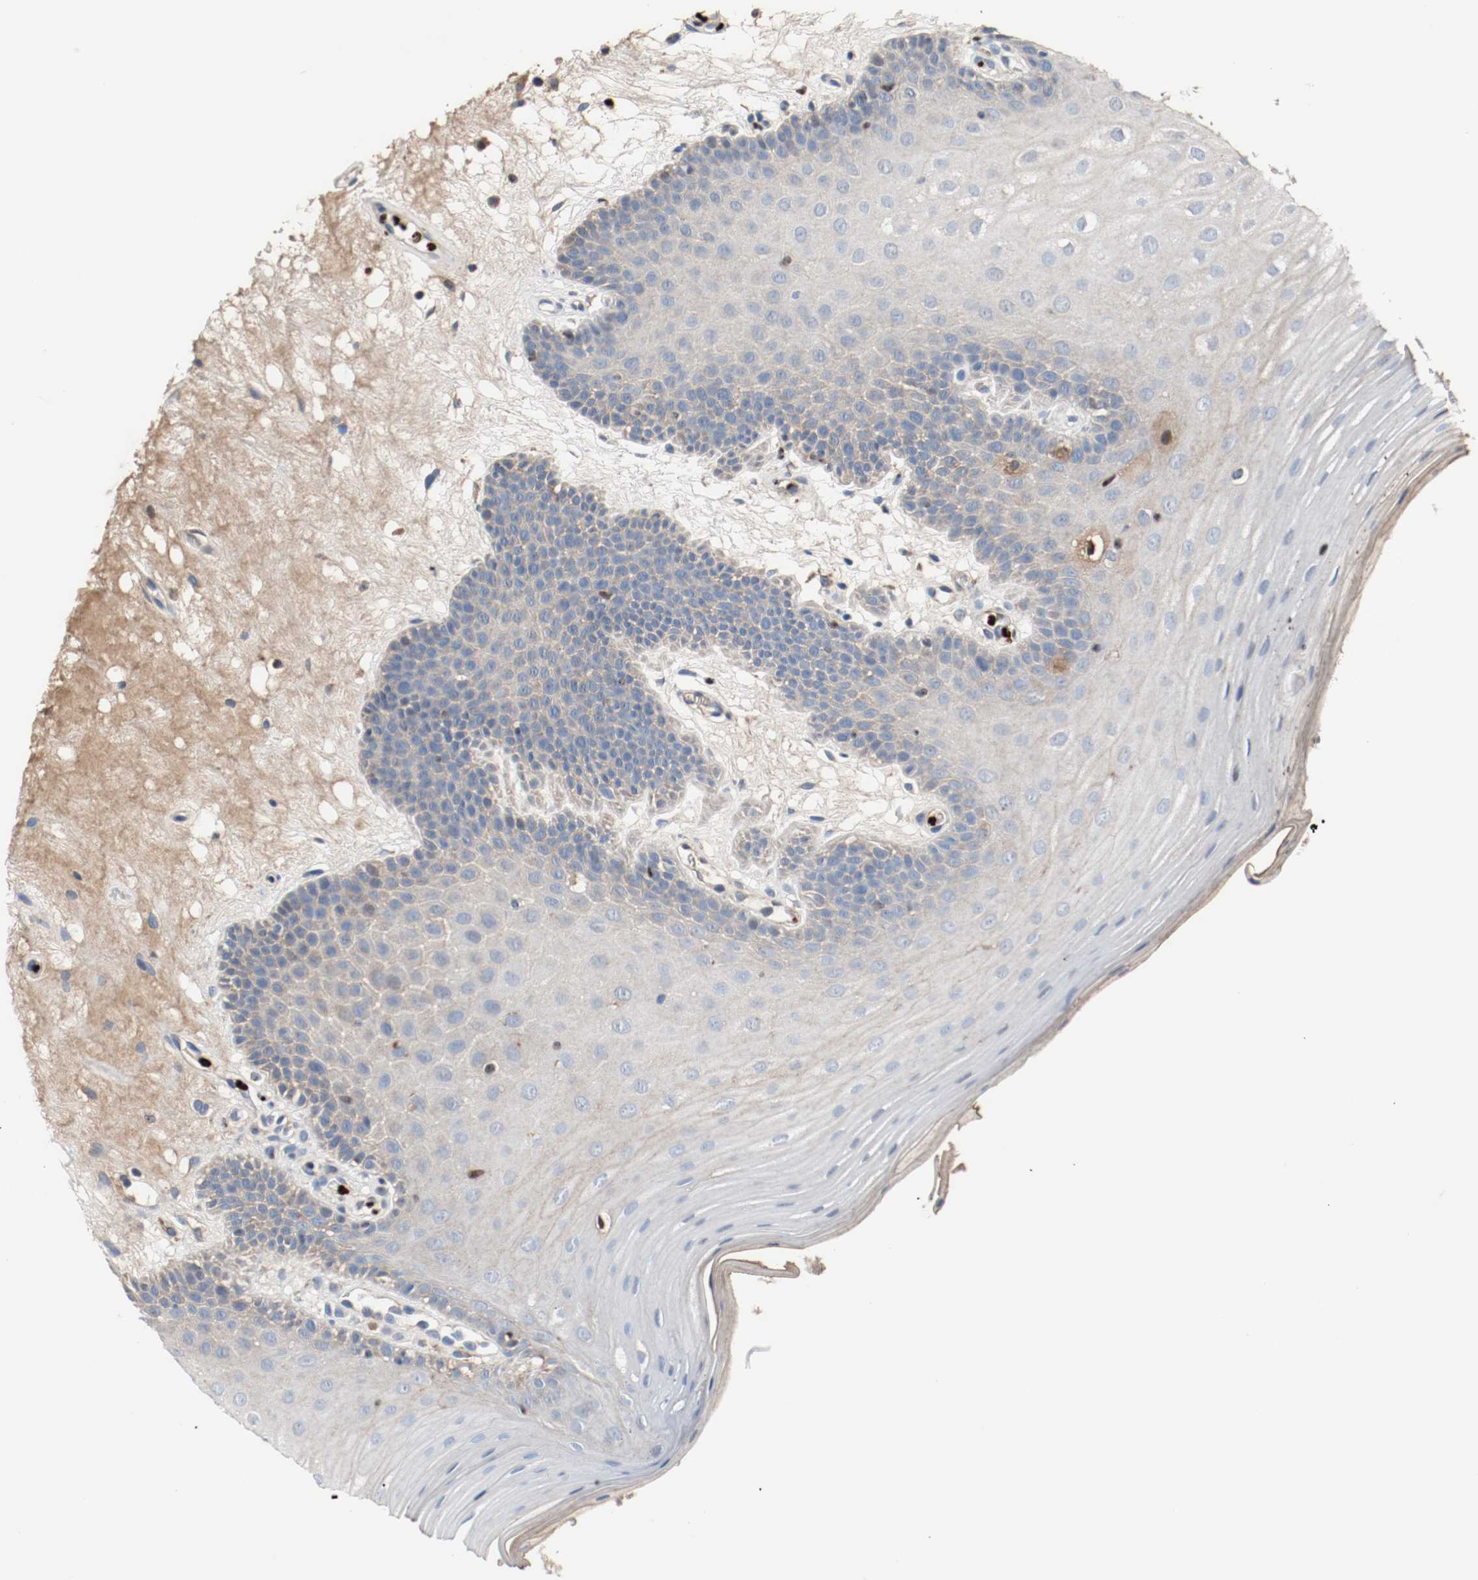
{"staining": {"intensity": "moderate", "quantity": "<25%", "location": "cytoplasmic/membranous"}, "tissue": "oral mucosa", "cell_type": "Squamous epithelial cells", "image_type": "normal", "snomed": [{"axis": "morphology", "description": "Normal tissue, NOS"}, {"axis": "morphology", "description": "Squamous cell carcinoma, NOS"}, {"axis": "topography", "description": "Skeletal muscle"}, {"axis": "topography", "description": "Oral tissue"}, {"axis": "topography", "description": "Head-Neck"}], "caption": "Protein expression analysis of benign human oral mucosa reveals moderate cytoplasmic/membranous expression in about <25% of squamous epithelial cells. (brown staining indicates protein expression, while blue staining denotes nuclei).", "gene": "BLK", "patient": {"sex": "male", "age": 71}}